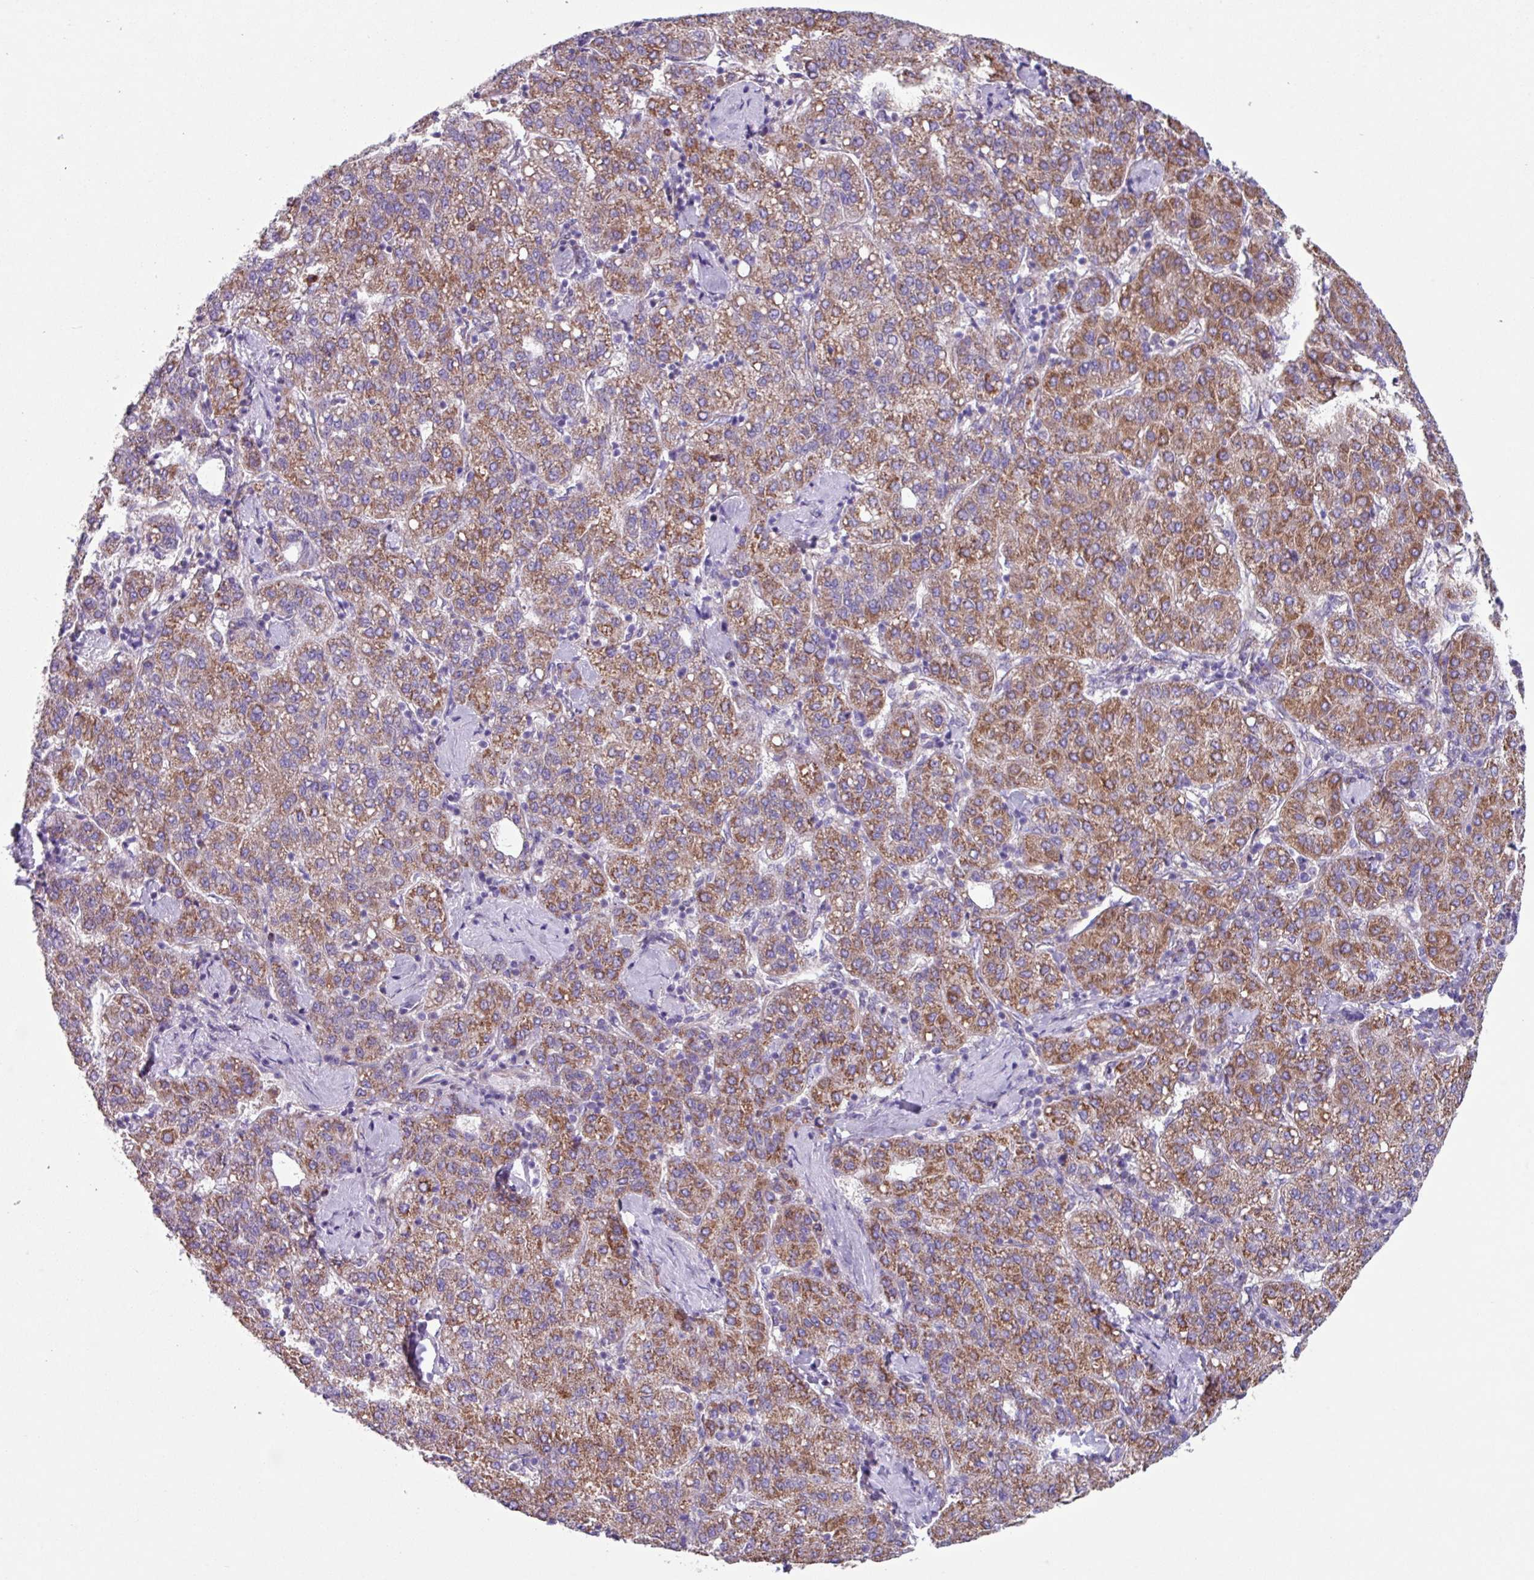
{"staining": {"intensity": "strong", "quantity": ">75%", "location": "cytoplasmic/membranous"}, "tissue": "liver cancer", "cell_type": "Tumor cells", "image_type": "cancer", "snomed": [{"axis": "morphology", "description": "Carcinoma, Hepatocellular, NOS"}, {"axis": "topography", "description": "Liver"}], "caption": "A brown stain labels strong cytoplasmic/membranous positivity of a protein in hepatocellular carcinoma (liver) tumor cells. Using DAB (brown) and hematoxylin (blue) stains, captured at high magnification using brightfield microscopy.", "gene": "OTULIN", "patient": {"sex": "male", "age": 65}}